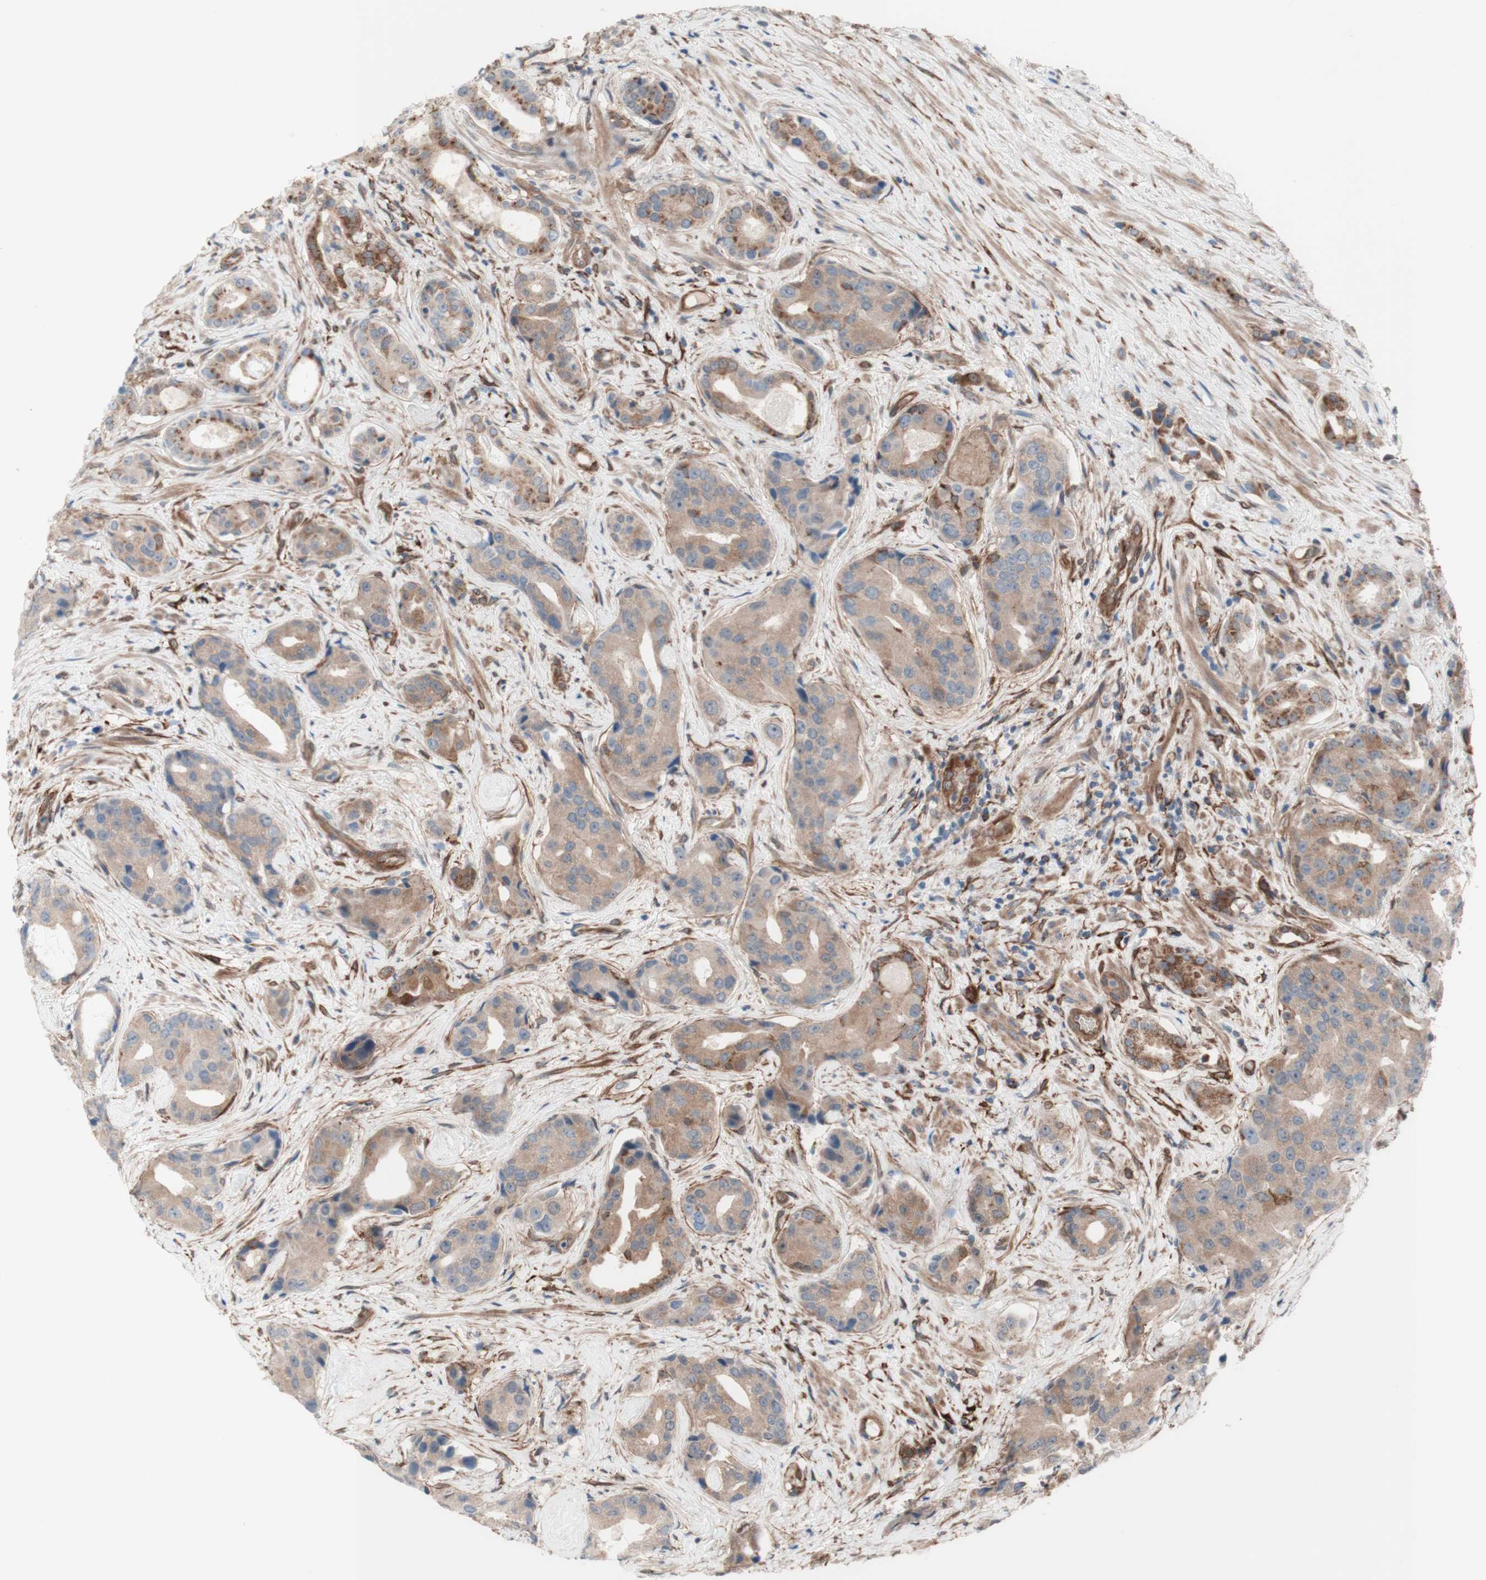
{"staining": {"intensity": "weak", "quantity": ">75%", "location": "cytoplasmic/membranous"}, "tissue": "prostate cancer", "cell_type": "Tumor cells", "image_type": "cancer", "snomed": [{"axis": "morphology", "description": "Adenocarcinoma, High grade"}, {"axis": "topography", "description": "Prostate"}], "caption": "A brown stain highlights weak cytoplasmic/membranous expression of a protein in prostate high-grade adenocarcinoma tumor cells. (DAB IHC with brightfield microscopy, high magnification).", "gene": "CNN3", "patient": {"sex": "male", "age": 71}}